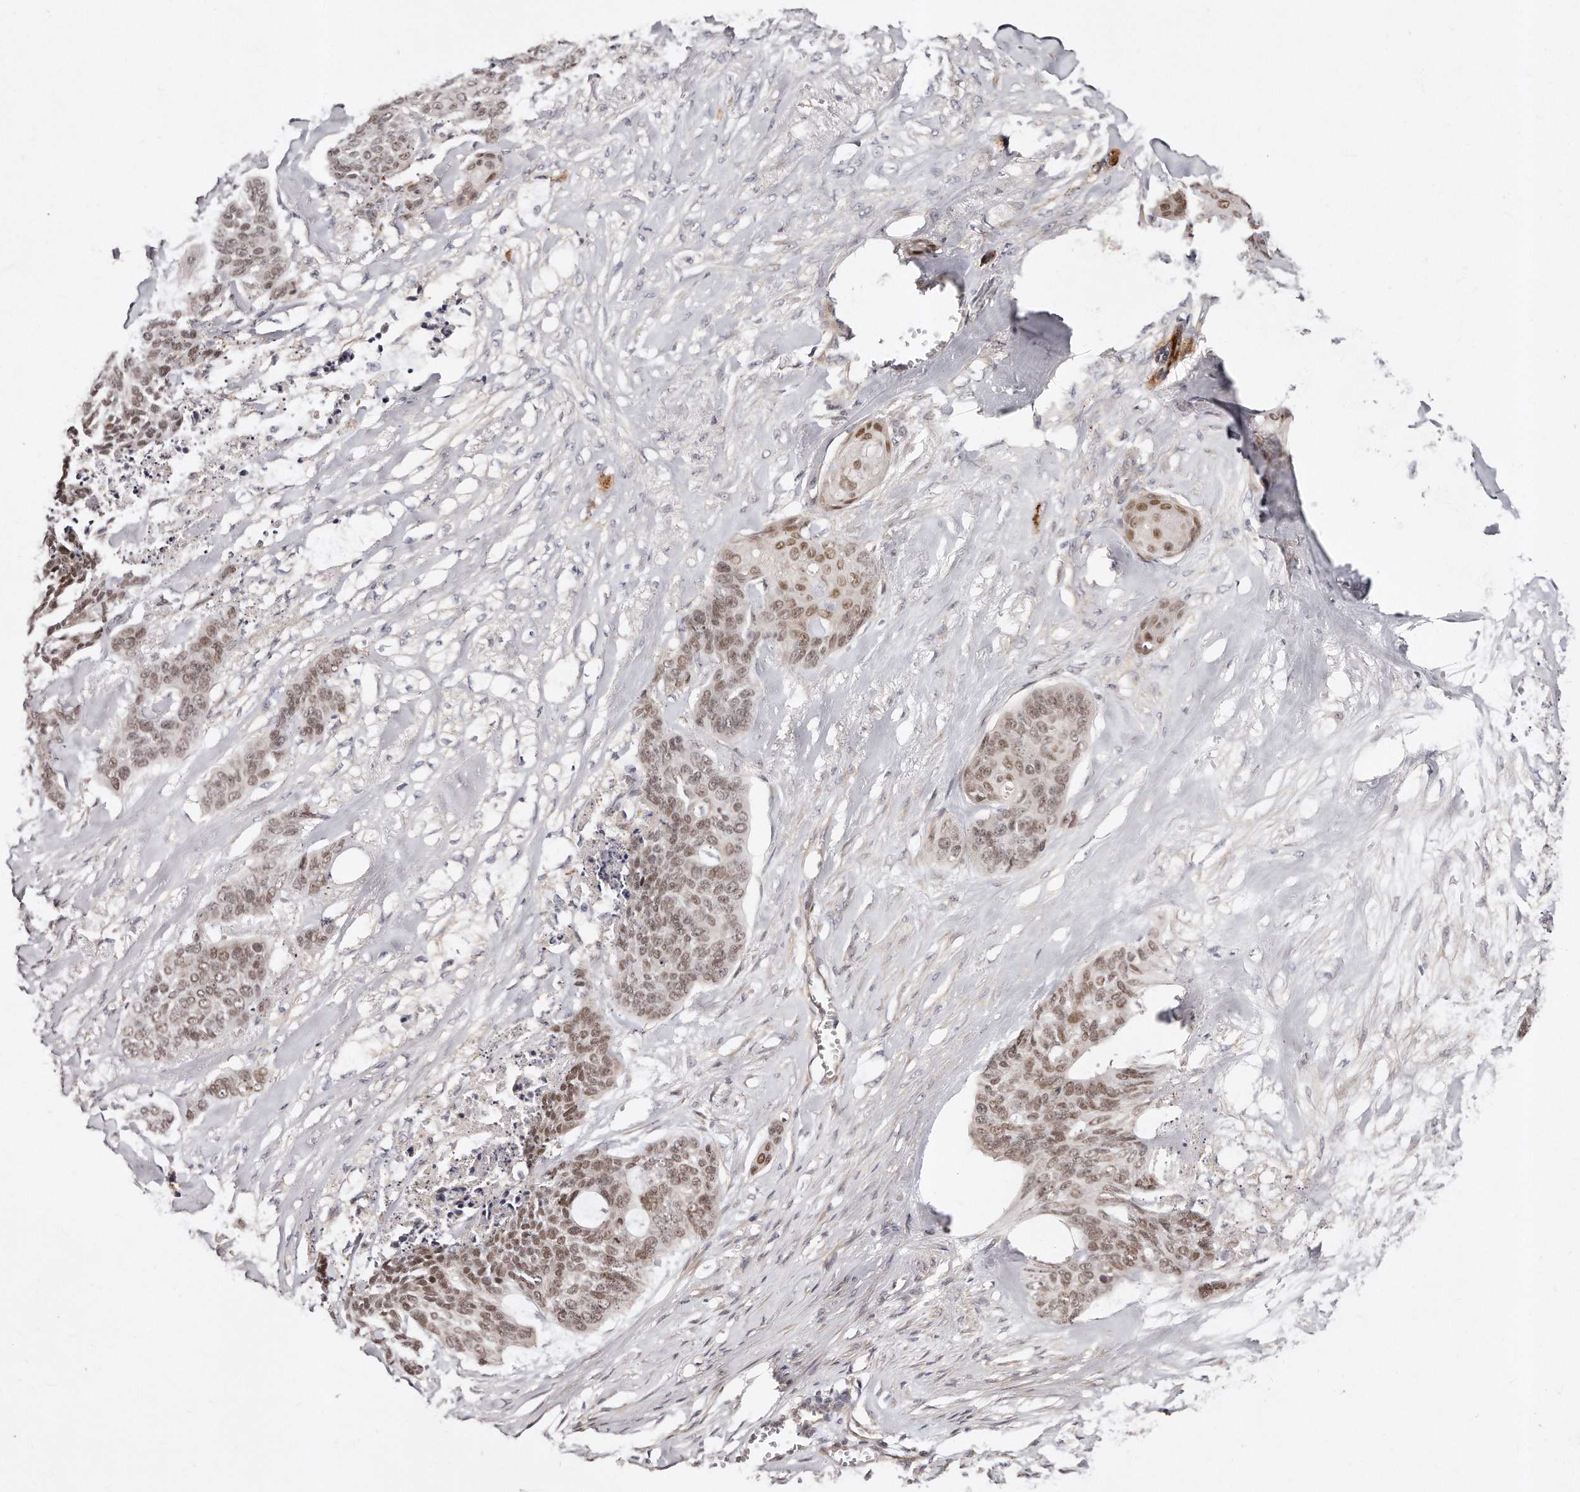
{"staining": {"intensity": "moderate", "quantity": ">75%", "location": "nuclear"}, "tissue": "skin cancer", "cell_type": "Tumor cells", "image_type": "cancer", "snomed": [{"axis": "morphology", "description": "Basal cell carcinoma"}, {"axis": "topography", "description": "Skin"}], "caption": "Protein analysis of skin basal cell carcinoma tissue demonstrates moderate nuclear staining in approximately >75% of tumor cells.", "gene": "CASZ1", "patient": {"sex": "female", "age": 64}}